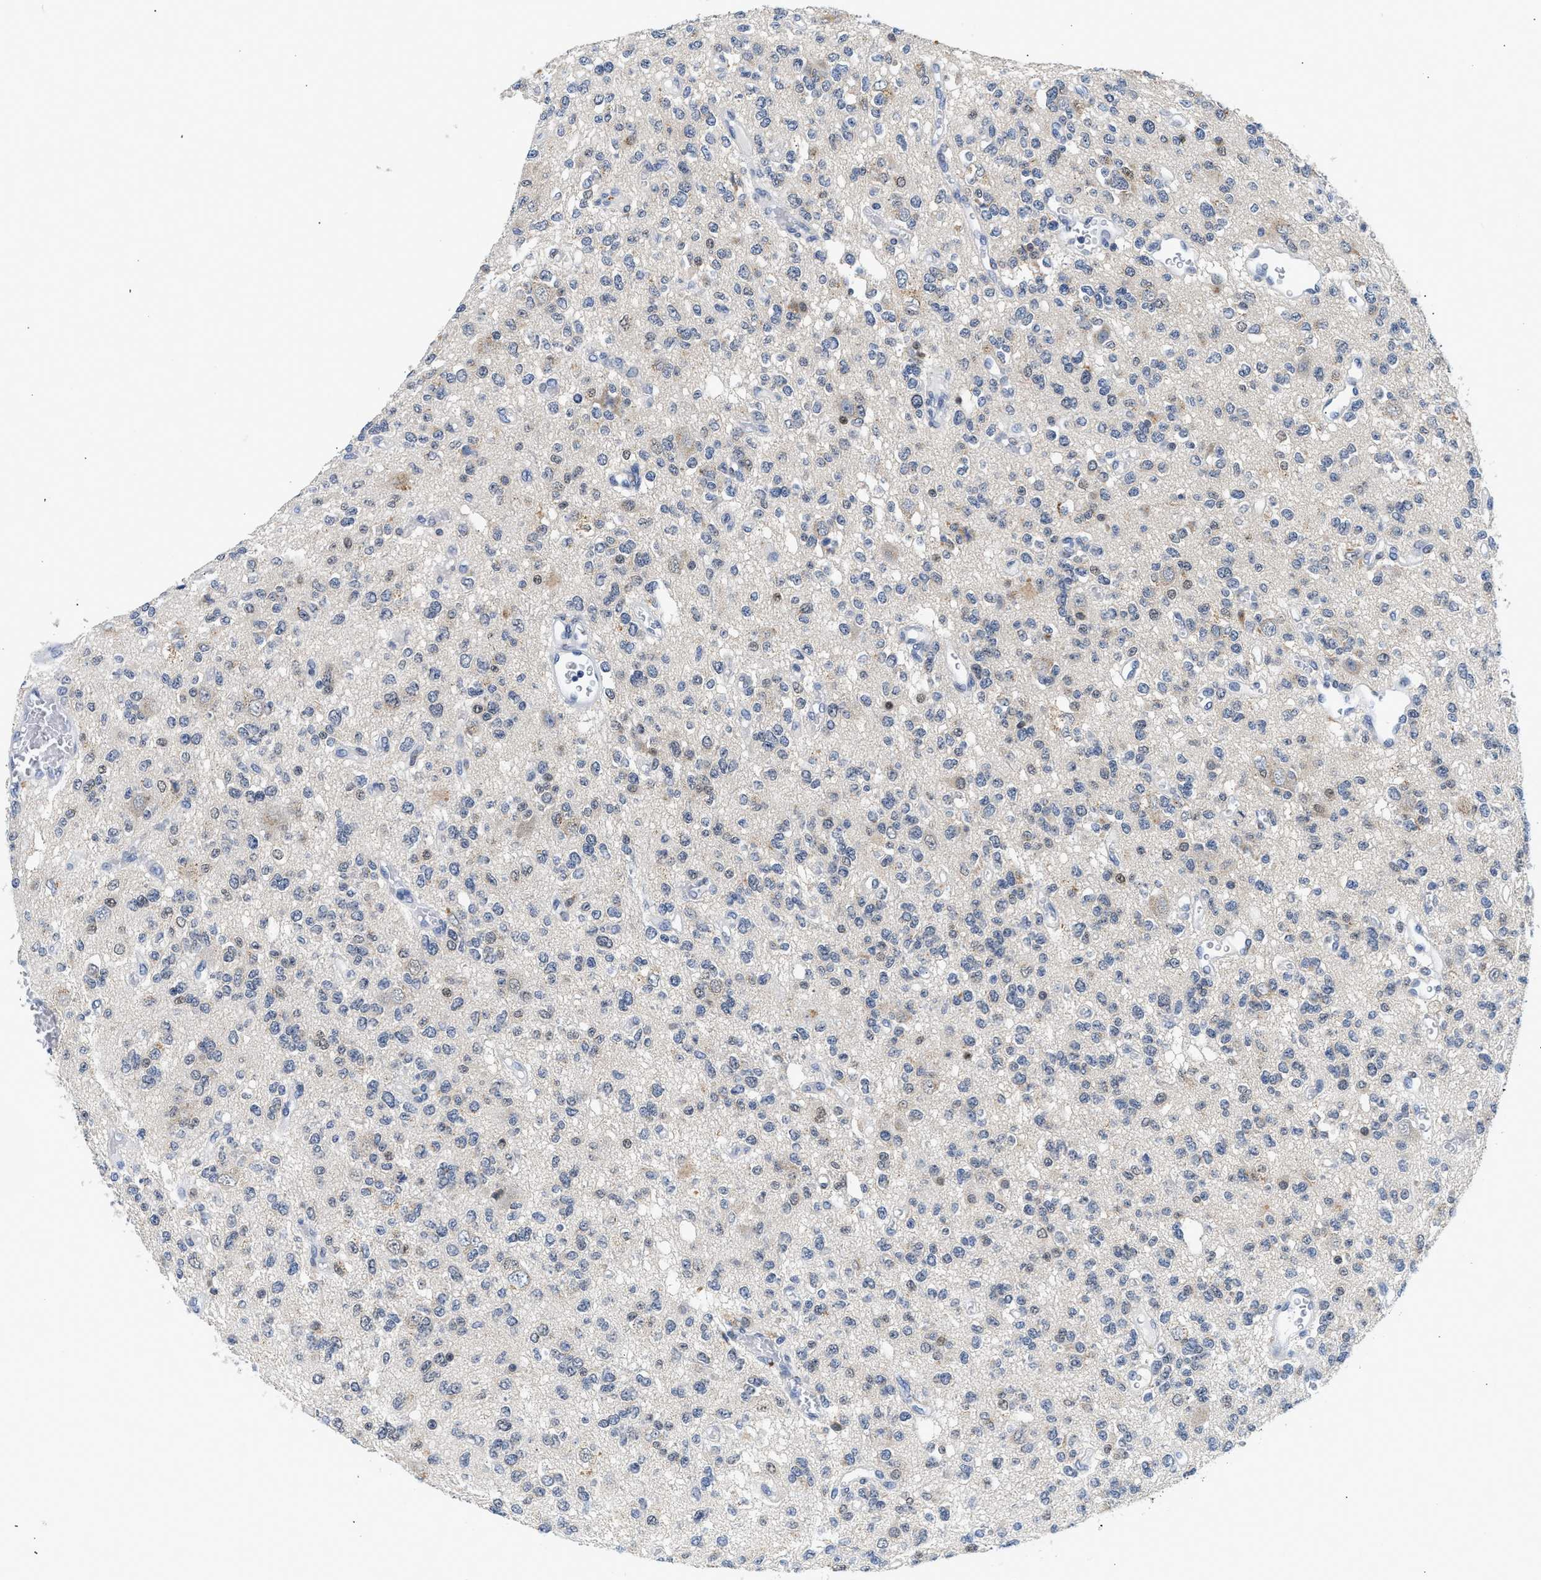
{"staining": {"intensity": "negative", "quantity": "none", "location": "none"}, "tissue": "glioma", "cell_type": "Tumor cells", "image_type": "cancer", "snomed": [{"axis": "morphology", "description": "Glioma, malignant, Low grade"}, {"axis": "topography", "description": "Brain"}], "caption": "Histopathology image shows no protein expression in tumor cells of low-grade glioma (malignant) tissue.", "gene": "PPM1L", "patient": {"sex": "male", "age": 38}}